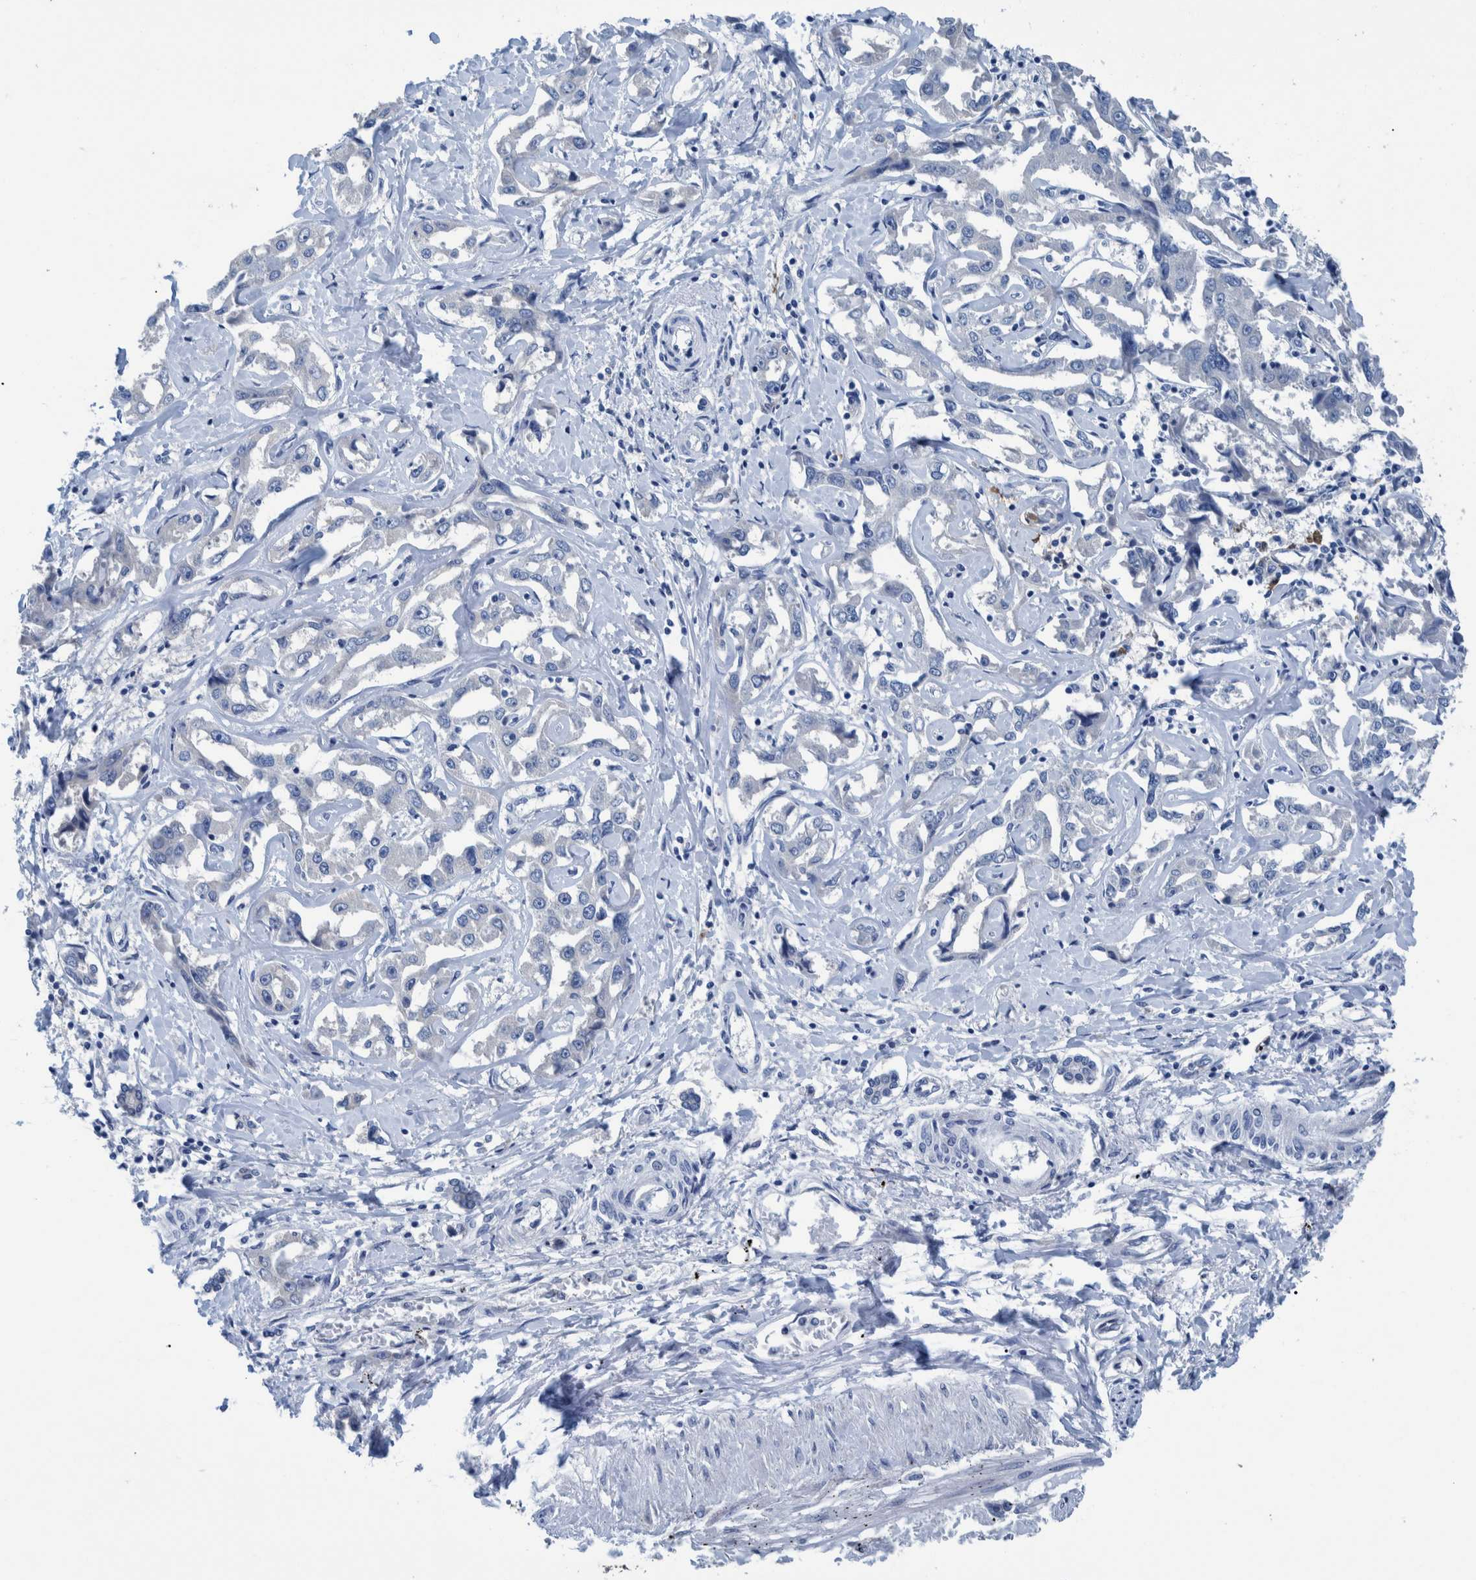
{"staining": {"intensity": "negative", "quantity": "none", "location": "none"}, "tissue": "liver cancer", "cell_type": "Tumor cells", "image_type": "cancer", "snomed": [{"axis": "morphology", "description": "Cholangiocarcinoma"}, {"axis": "topography", "description": "Liver"}], "caption": "This is a photomicrograph of immunohistochemistry (IHC) staining of liver cancer, which shows no staining in tumor cells. Nuclei are stained in blue.", "gene": "IDO1", "patient": {"sex": "male", "age": 59}}